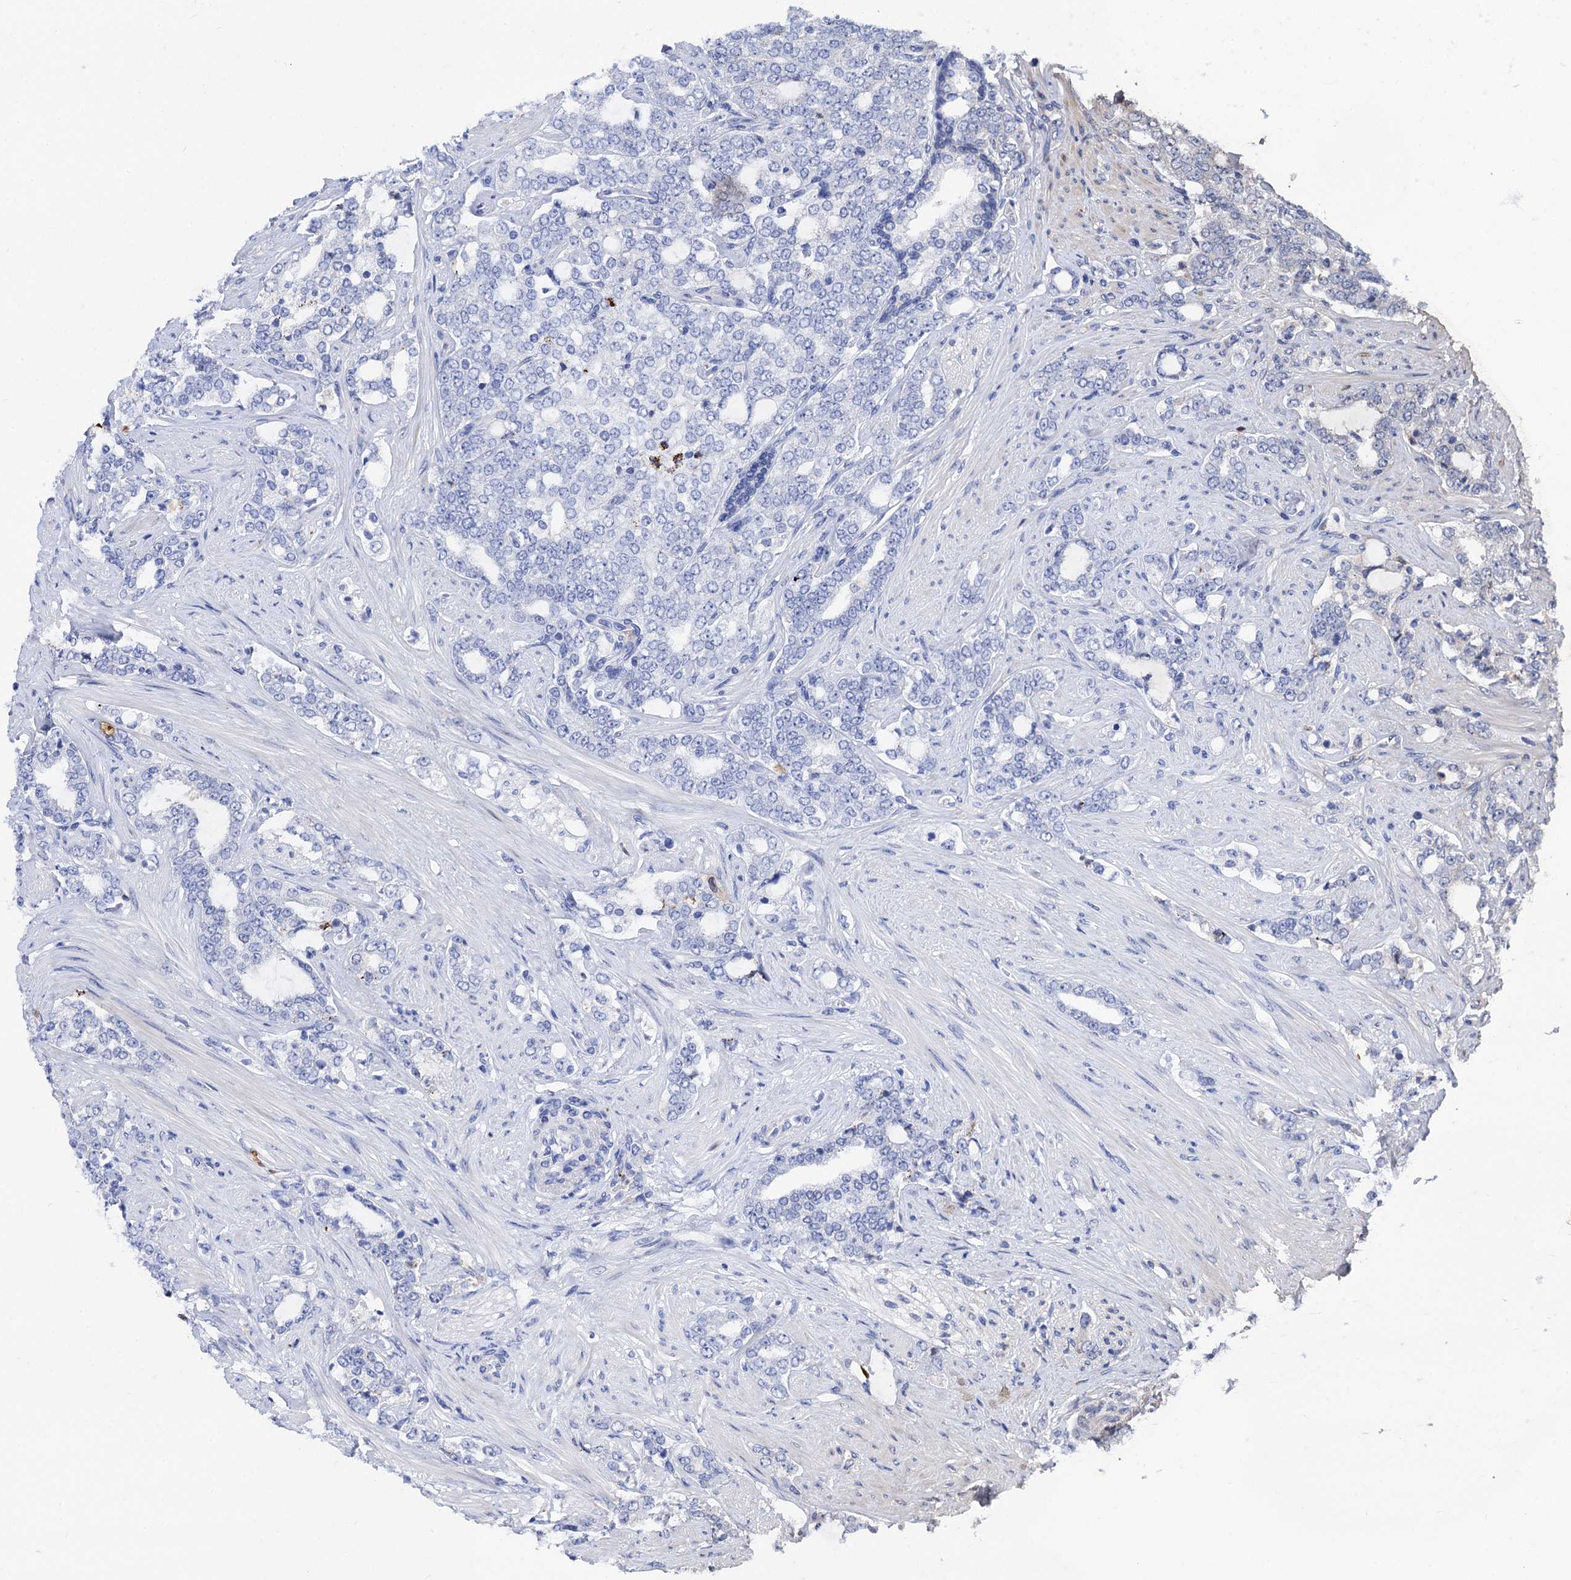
{"staining": {"intensity": "negative", "quantity": "none", "location": "none"}, "tissue": "prostate cancer", "cell_type": "Tumor cells", "image_type": "cancer", "snomed": [{"axis": "morphology", "description": "Adenocarcinoma, High grade"}, {"axis": "topography", "description": "Prostate"}], "caption": "IHC micrograph of neoplastic tissue: human prostate cancer stained with DAB (3,3'-diaminobenzidine) reveals no significant protein staining in tumor cells.", "gene": "FREM3", "patient": {"sex": "male", "age": 64}}